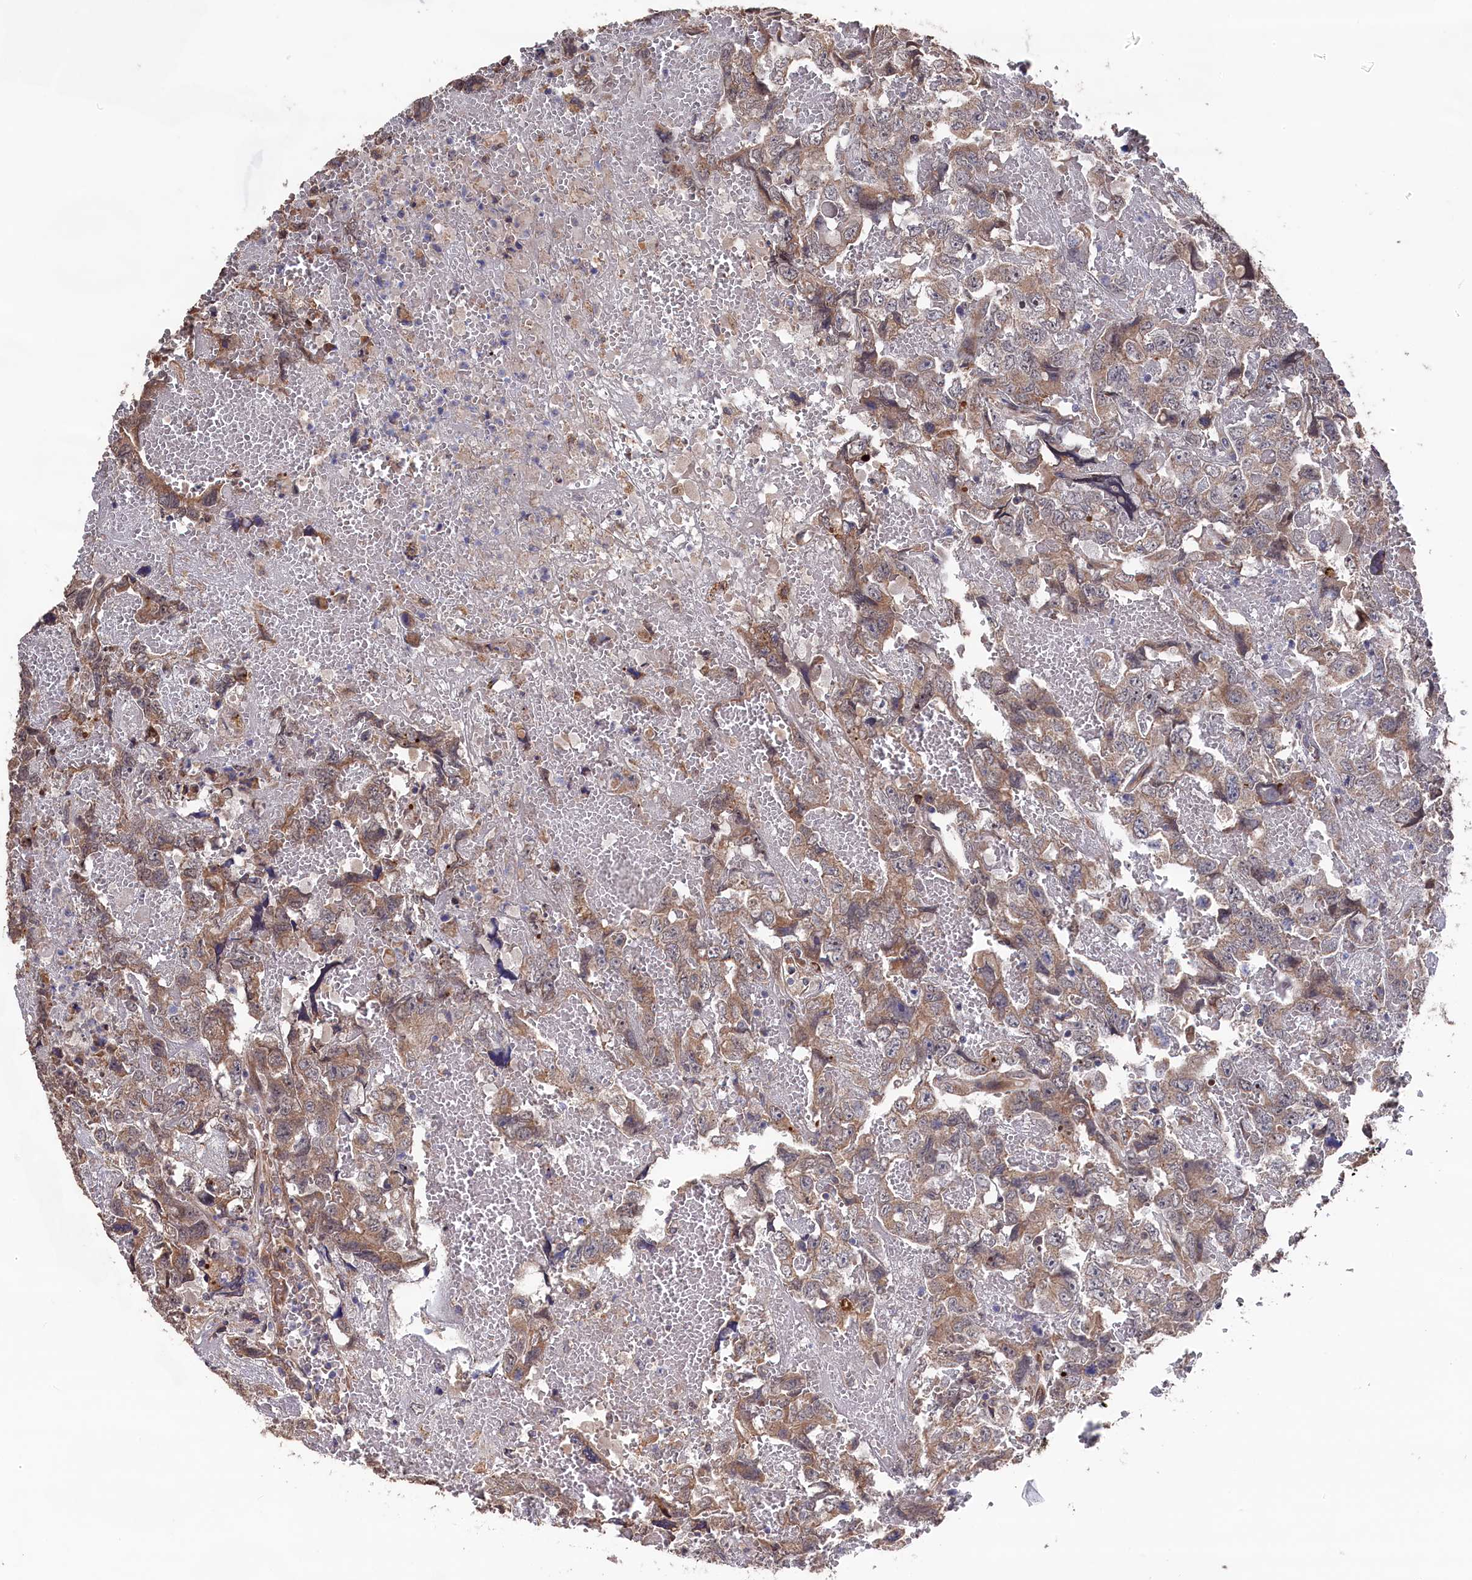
{"staining": {"intensity": "weak", "quantity": ">75%", "location": "cytoplasmic/membranous"}, "tissue": "testis cancer", "cell_type": "Tumor cells", "image_type": "cancer", "snomed": [{"axis": "morphology", "description": "Carcinoma, Embryonal, NOS"}, {"axis": "topography", "description": "Testis"}], "caption": "Immunohistochemistry image of neoplastic tissue: embryonal carcinoma (testis) stained using immunohistochemistry reveals low levels of weak protein expression localized specifically in the cytoplasmic/membranous of tumor cells, appearing as a cytoplasmic/membranous brown color.", "gene": "SLC12A4", "patient": {"sex": "male", "age": 45}}